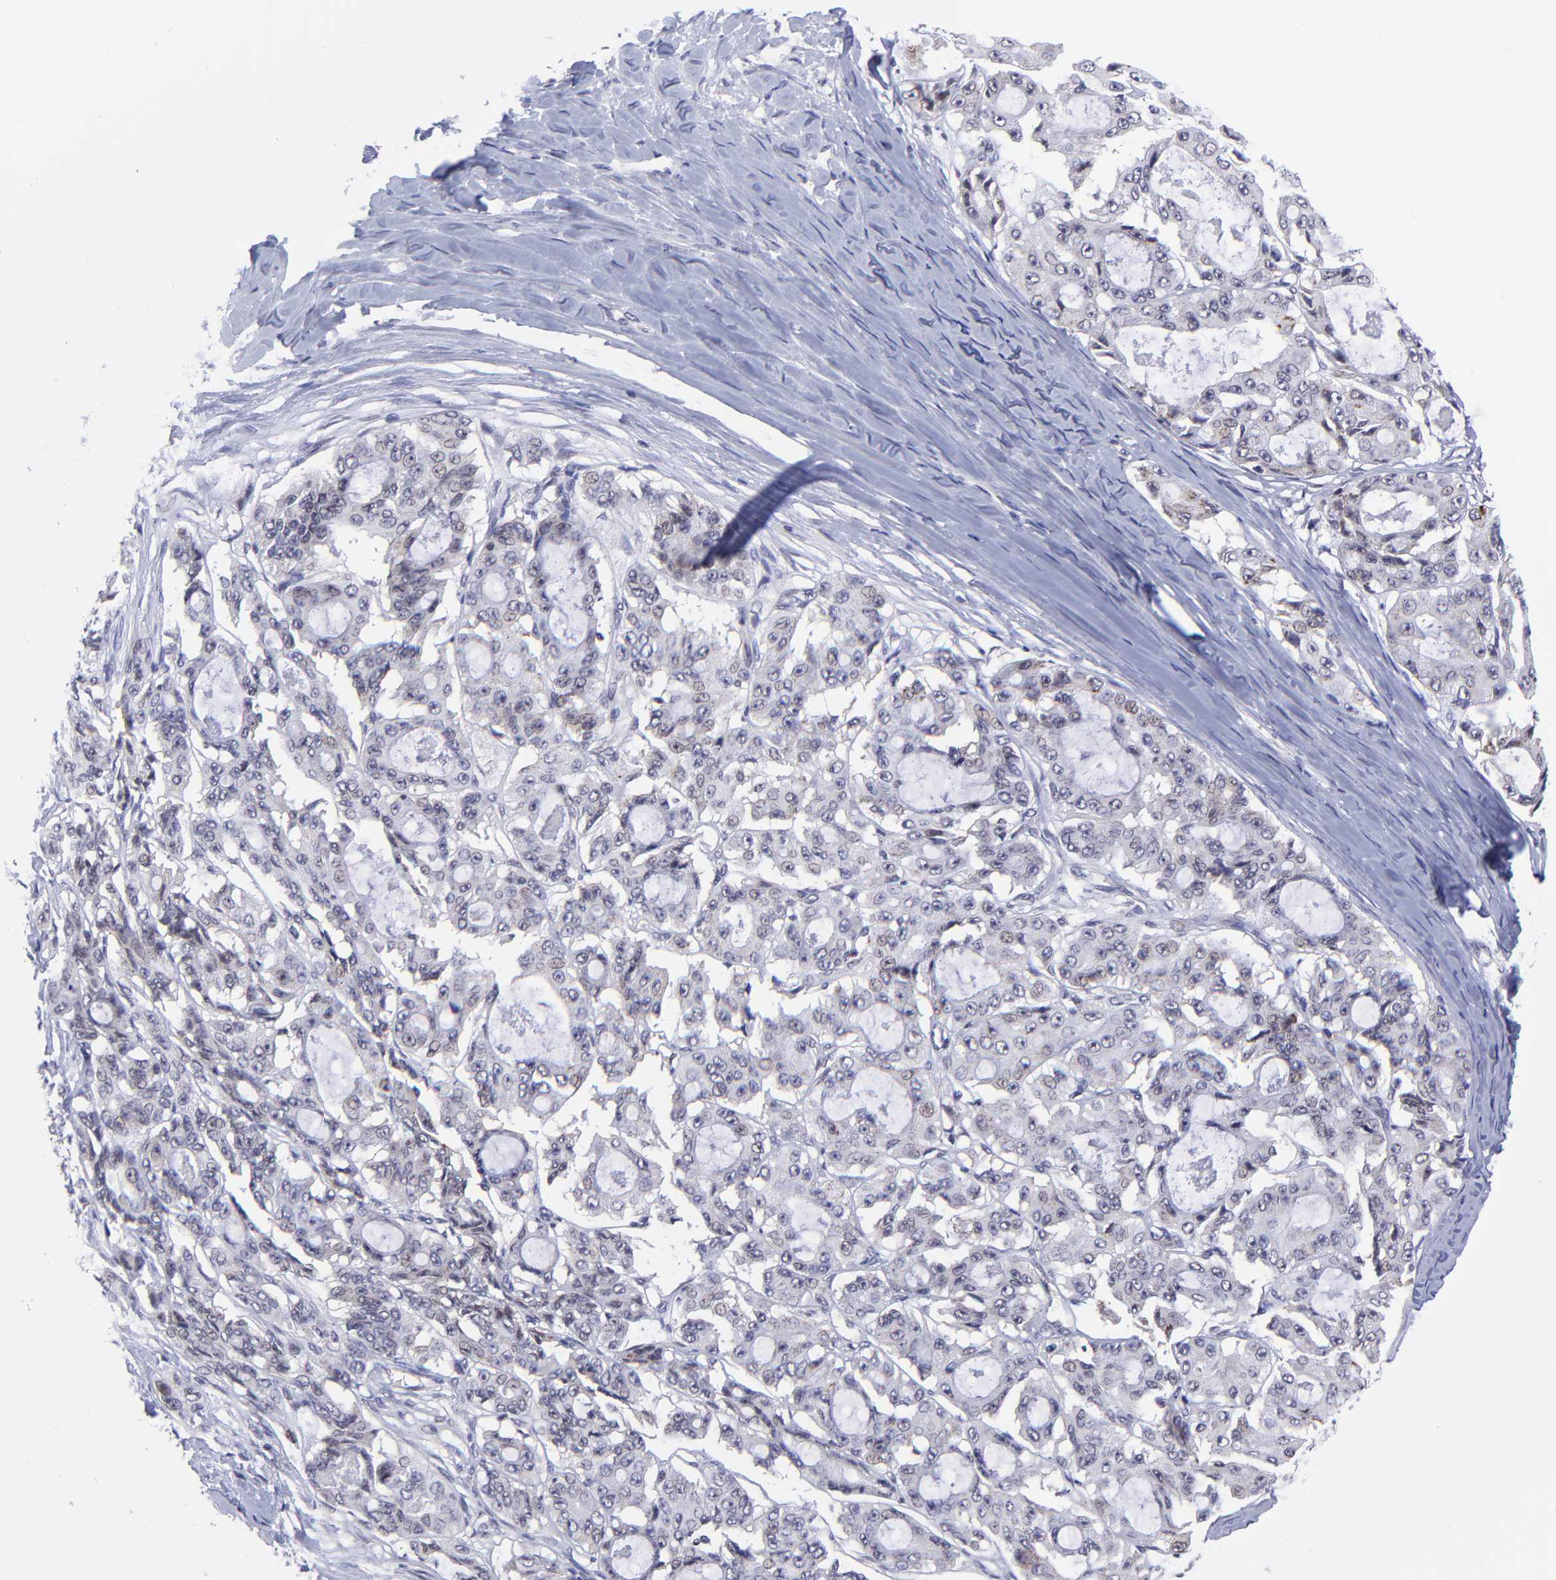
{"staining": {"intensity": "weak", "quantity": "<25%", "location": "nuclear"}, "tissue": "ovarian cancer", "cell_type": "Tumor cells", "image_type": "cancer", "snomed": [{"axis": "morphology", "description": "Carcinoma, endometroid"}, {"axis": "topography", "description": "Ovary"}], "caption": "Micrograph shows no protein staining in tumor cells of endometroid carcinoma (ovarian) tissue. (Stains: DAB (3,3'-diaminobenzidine) IHC with hematoxylin counter stain, Microscopy: brightfield microscopy at high magnification).", "gene": "SOX6", "patient": {"sex": "female", "age": 61}}